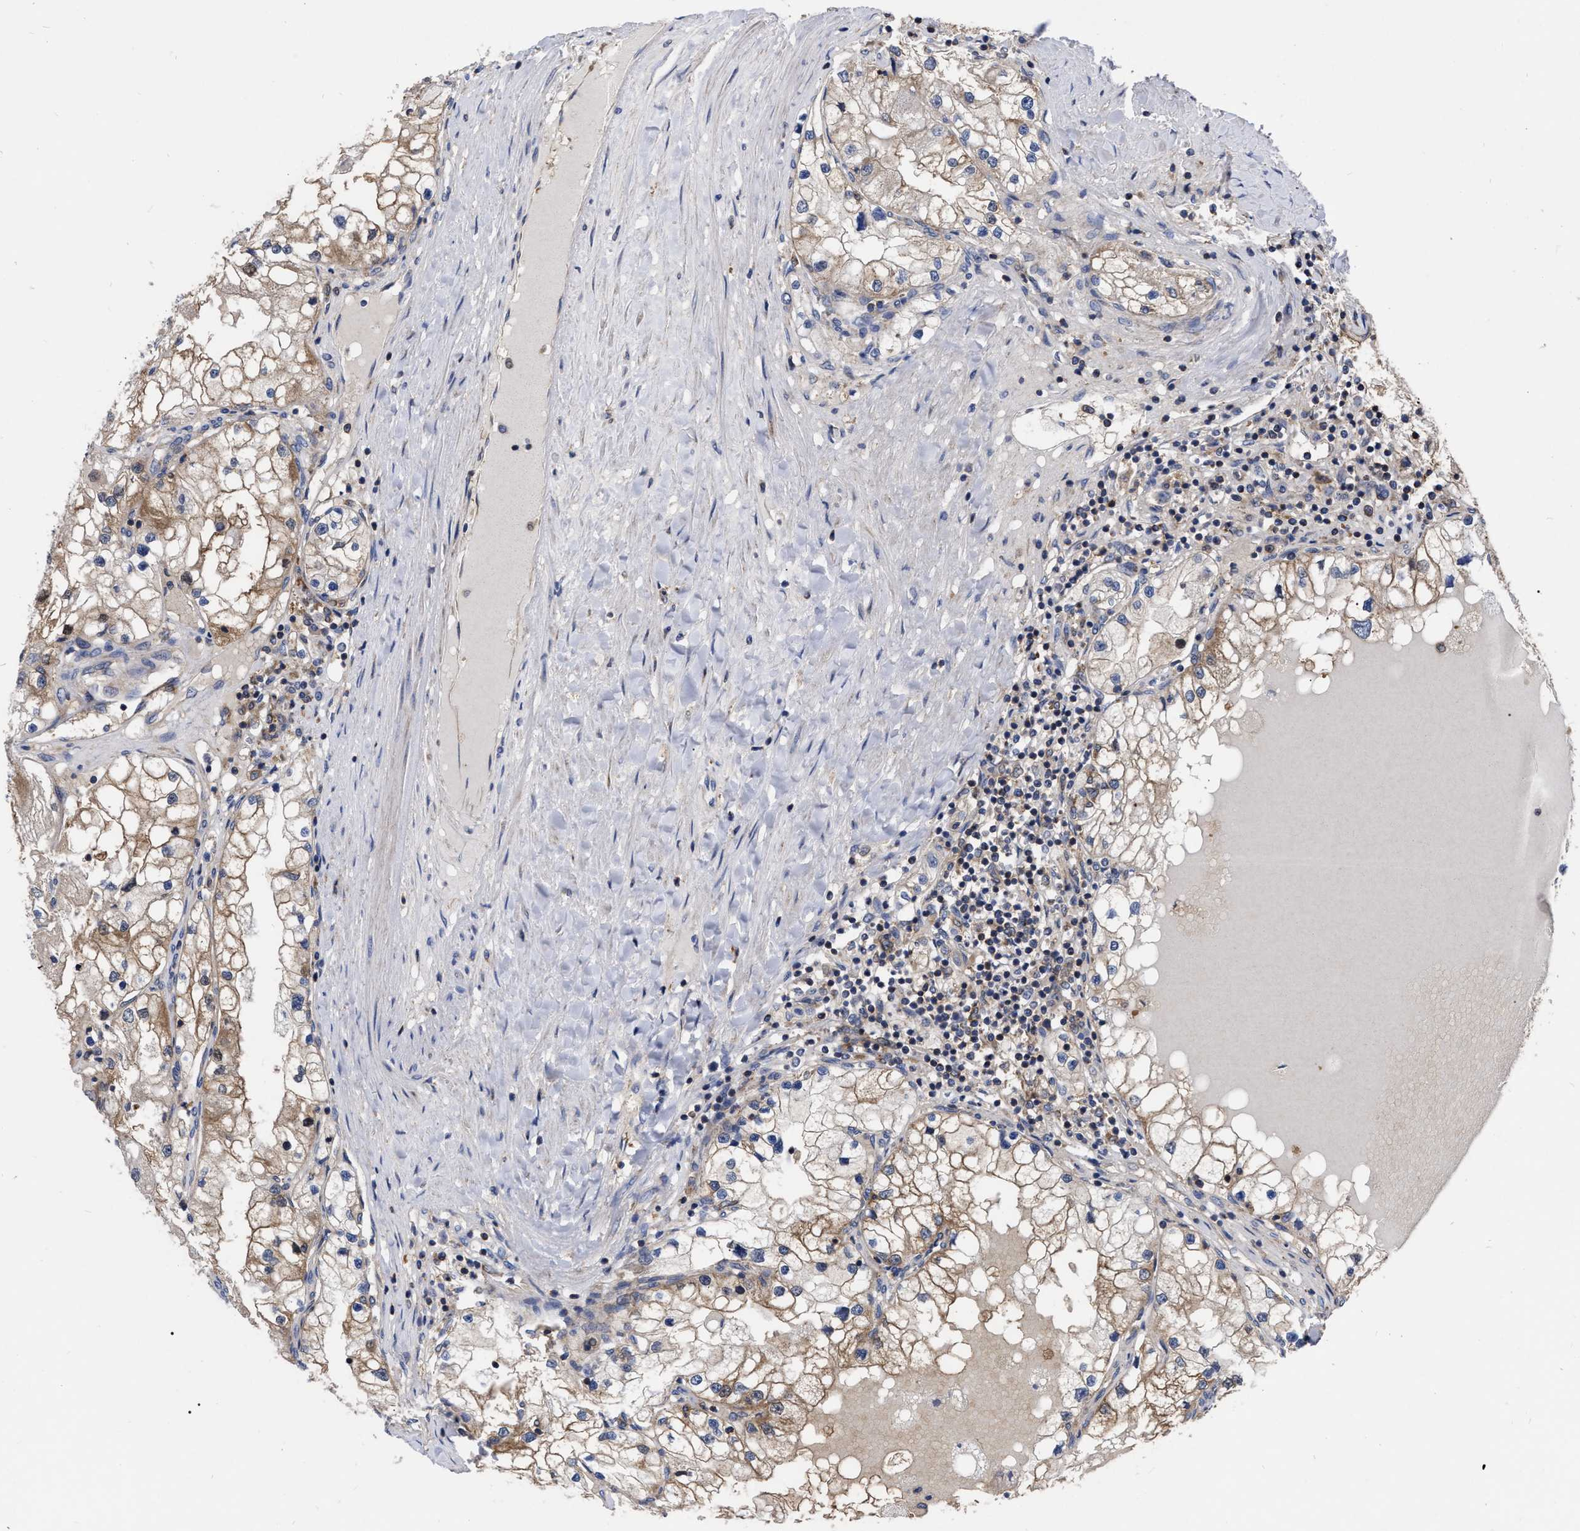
{"staining": {"intensity": "moderate", "quantity": ">75%", "location": "cytoplasmic/membranous"}, "tissue": "renal cancer", "cell_type": "Tumor cells", "image_type": "cancer", "snomed": [{"axis": "morphology", "description": "Adenocarcinoma, NOS"}, {"axis": "topography", "description": "Kidney"}], "caption": "IHC photomicrograph of human adenocarcinoma (renal) stained for a protein (brown), which reveals medium levels of moderate cytoplasmic/membranous staining in about >75% of tumor cells.", "gene": "CDKN2C", "patient": {"sex": "male", "age": 68}}